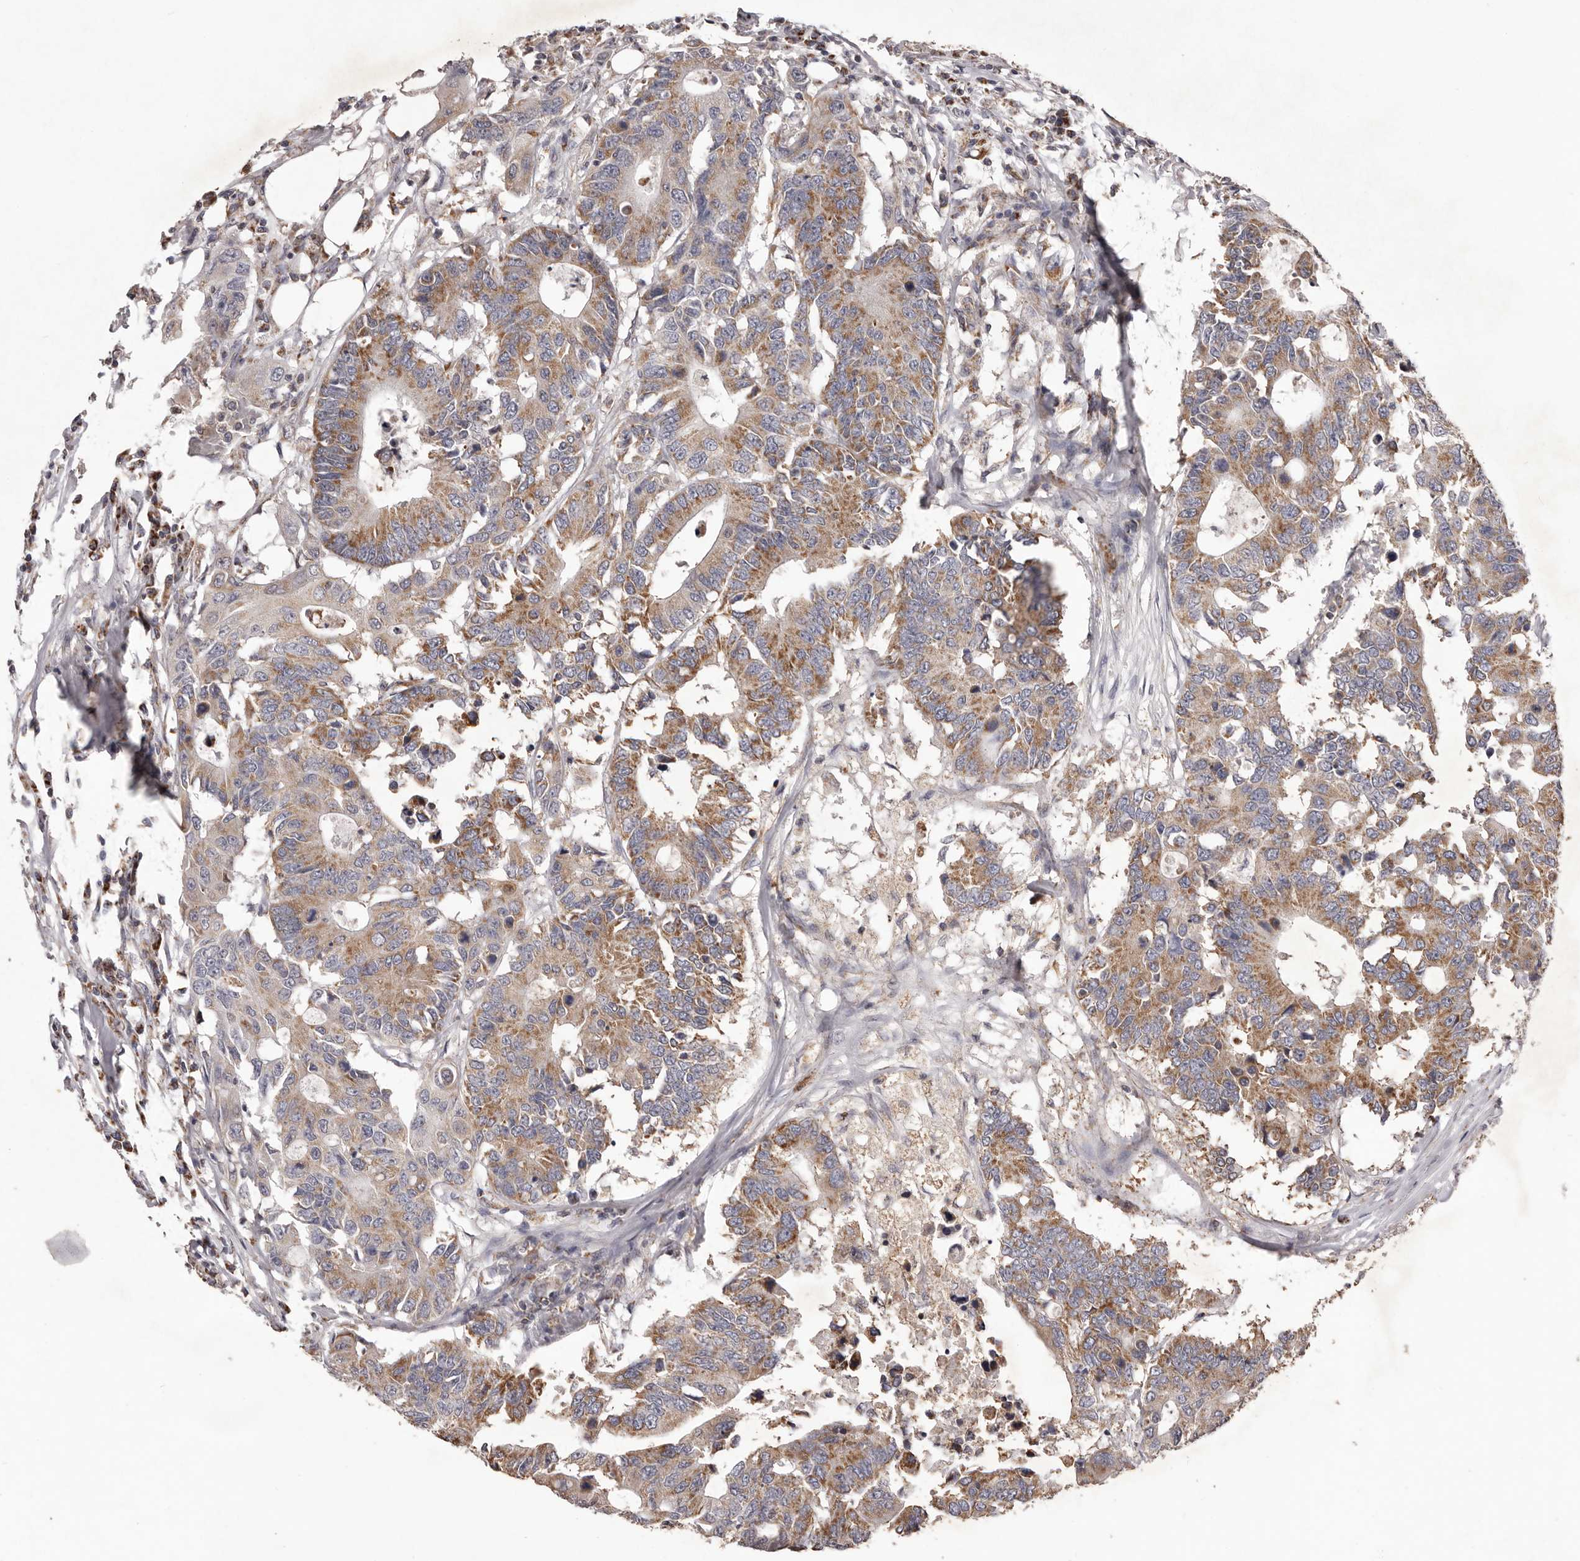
{"staining": {"intensity": "moderate", "quantity": ">75%", "location": "cytoplasmic/membranous"}, "tissue": "colorectal cancer", "cell_type": "Tumor cells", "image_type": "cancer", "snomed": [{"axis": "morphology", "description": "Adenocarcinoma, NOS"}, {"axis": "topography", "description": "Colon"}], "caption": "Colorectal cancer (adenocarcinoma) stained for a protein shows moderate cytoplasmic/membranous positivity in tumor cells.", "gene": "CXCL14", "patient": {"sex": "male", "age": 71}}